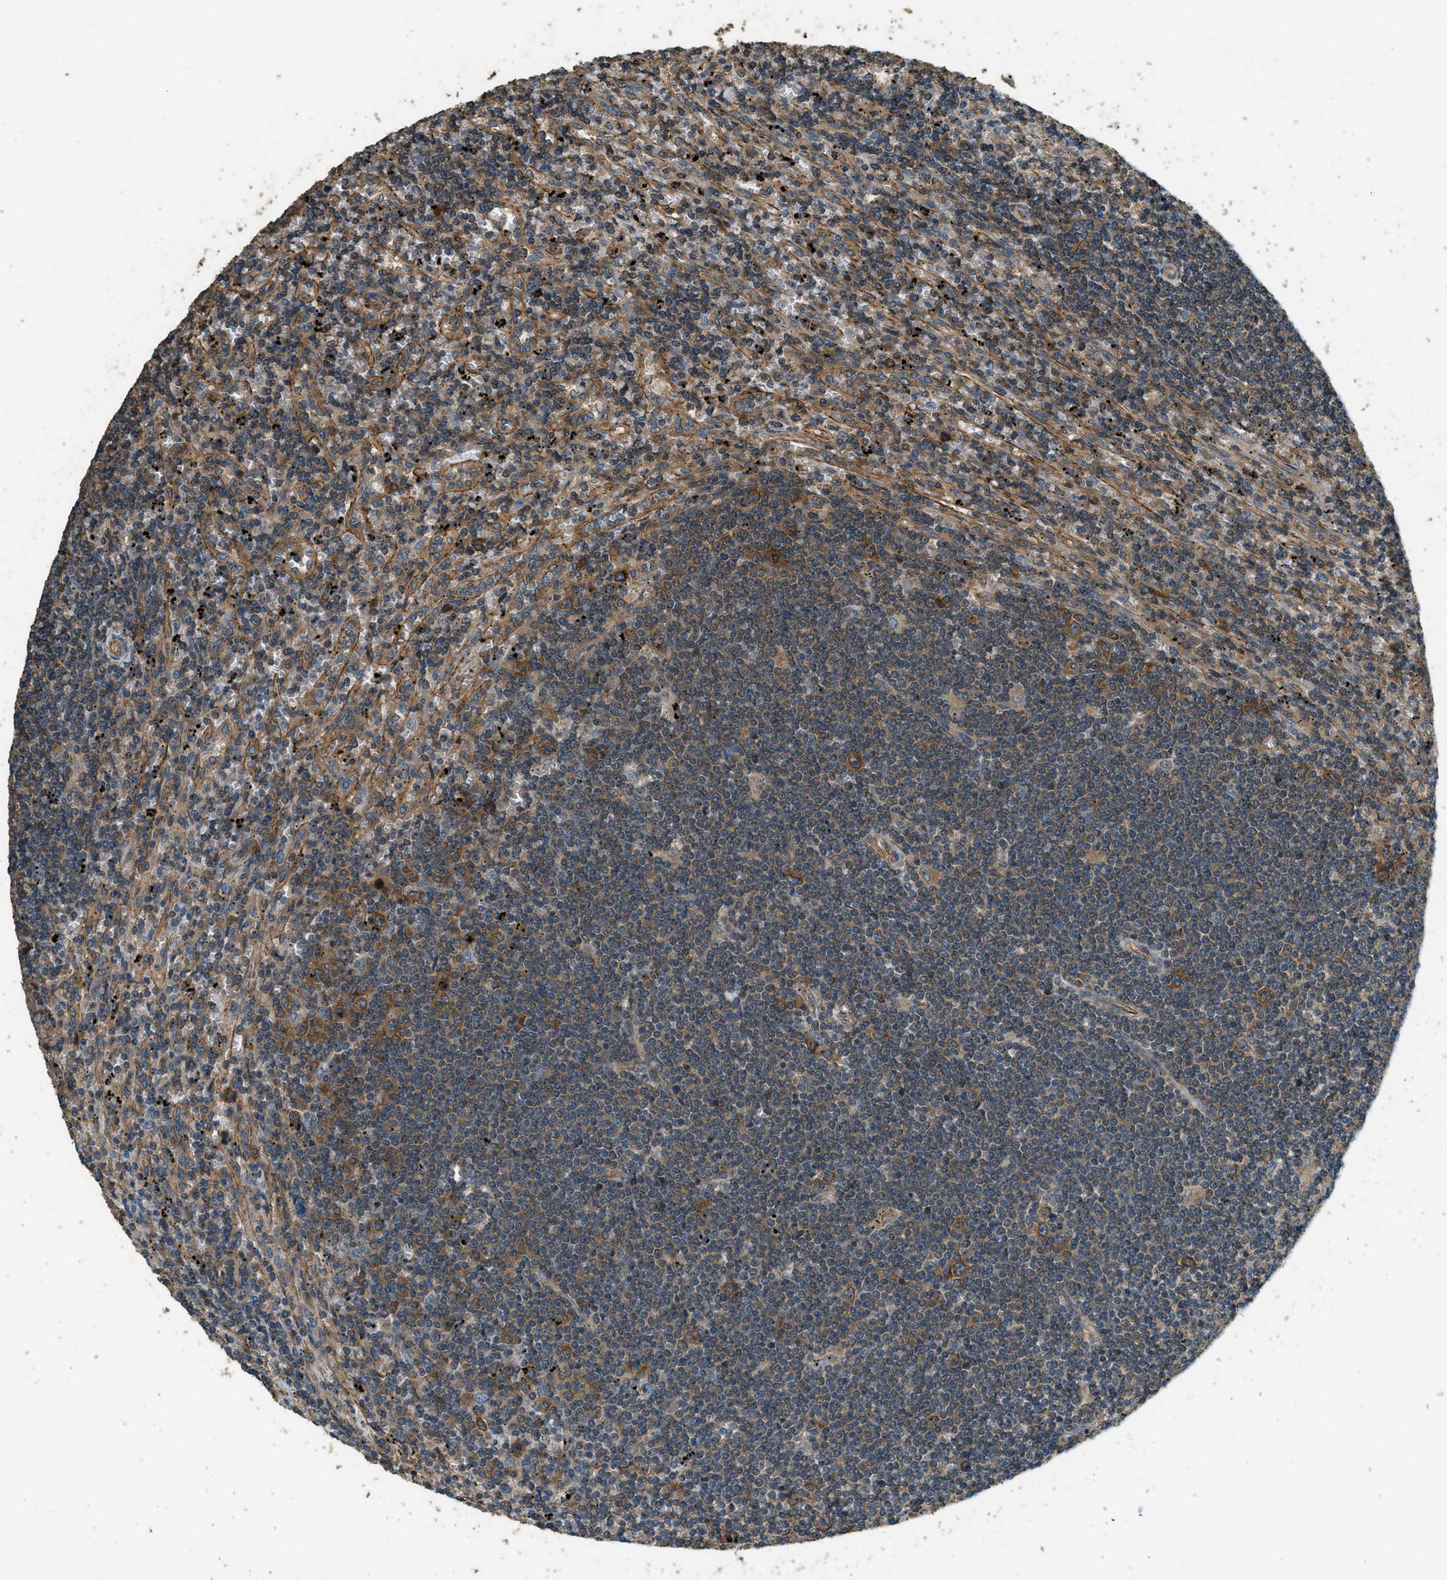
{"staining": {"intensity": "moderate", "quantity": "25%-75%", "location": "cytoplasmic/membranous"}, "tissue": "lymphoma", "cell_type": "Tumor cells", "image_type": "cancer", "snomed": [{"axis": "morphology", "description": "Malignant lymphoma, non-Hodgkin's type, Low grade"}, {"axis": "topography", "description": "Spleen"}], "caption": "This image shows IHC staining of human lymphoma, with medium moderate cytoplasmic/membranous positivity in approximately 25%-75% of tumor cells.", "gene": "MARS1", "patient": {"sex": "male", "age": 76}}